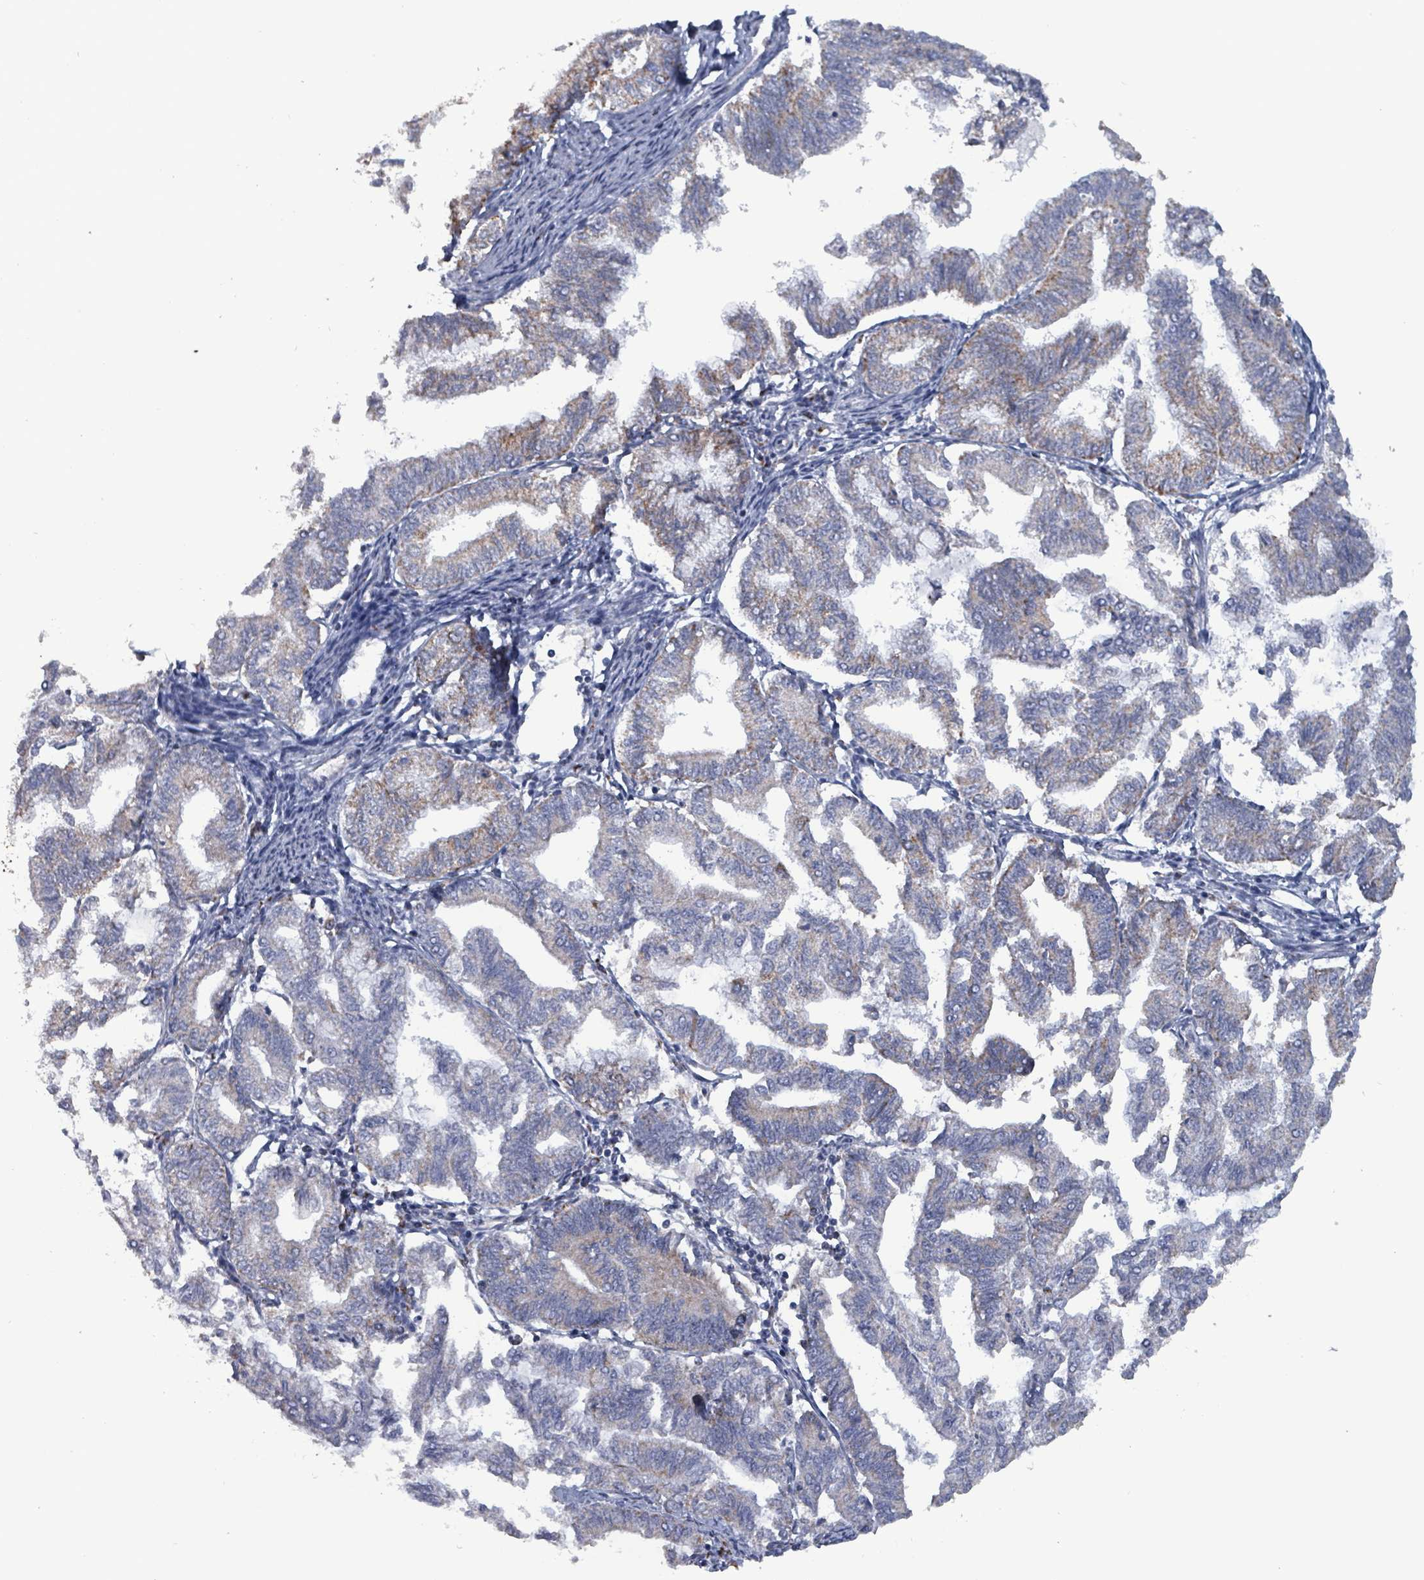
{"staining": {"intensity": "weak", "quantity": "<25%", "location": "cytoplasmic/membranous"}, "tissue": "endometrial cancer", "cell_type": "Tumor cells", "image_type": "cancer", "snomed": [{"axis": "morphology", "description": "Adenocarcinoma, NOS"}, {"axis": "topography", "description": "Endometrium"}], "caption": "This is an IHC histopathology image of adenocarcinoma (endometrial). There is no positivity in tumor cells.", "gene": "IDH3B", "patient": {"sex": "female", "age": 79}}